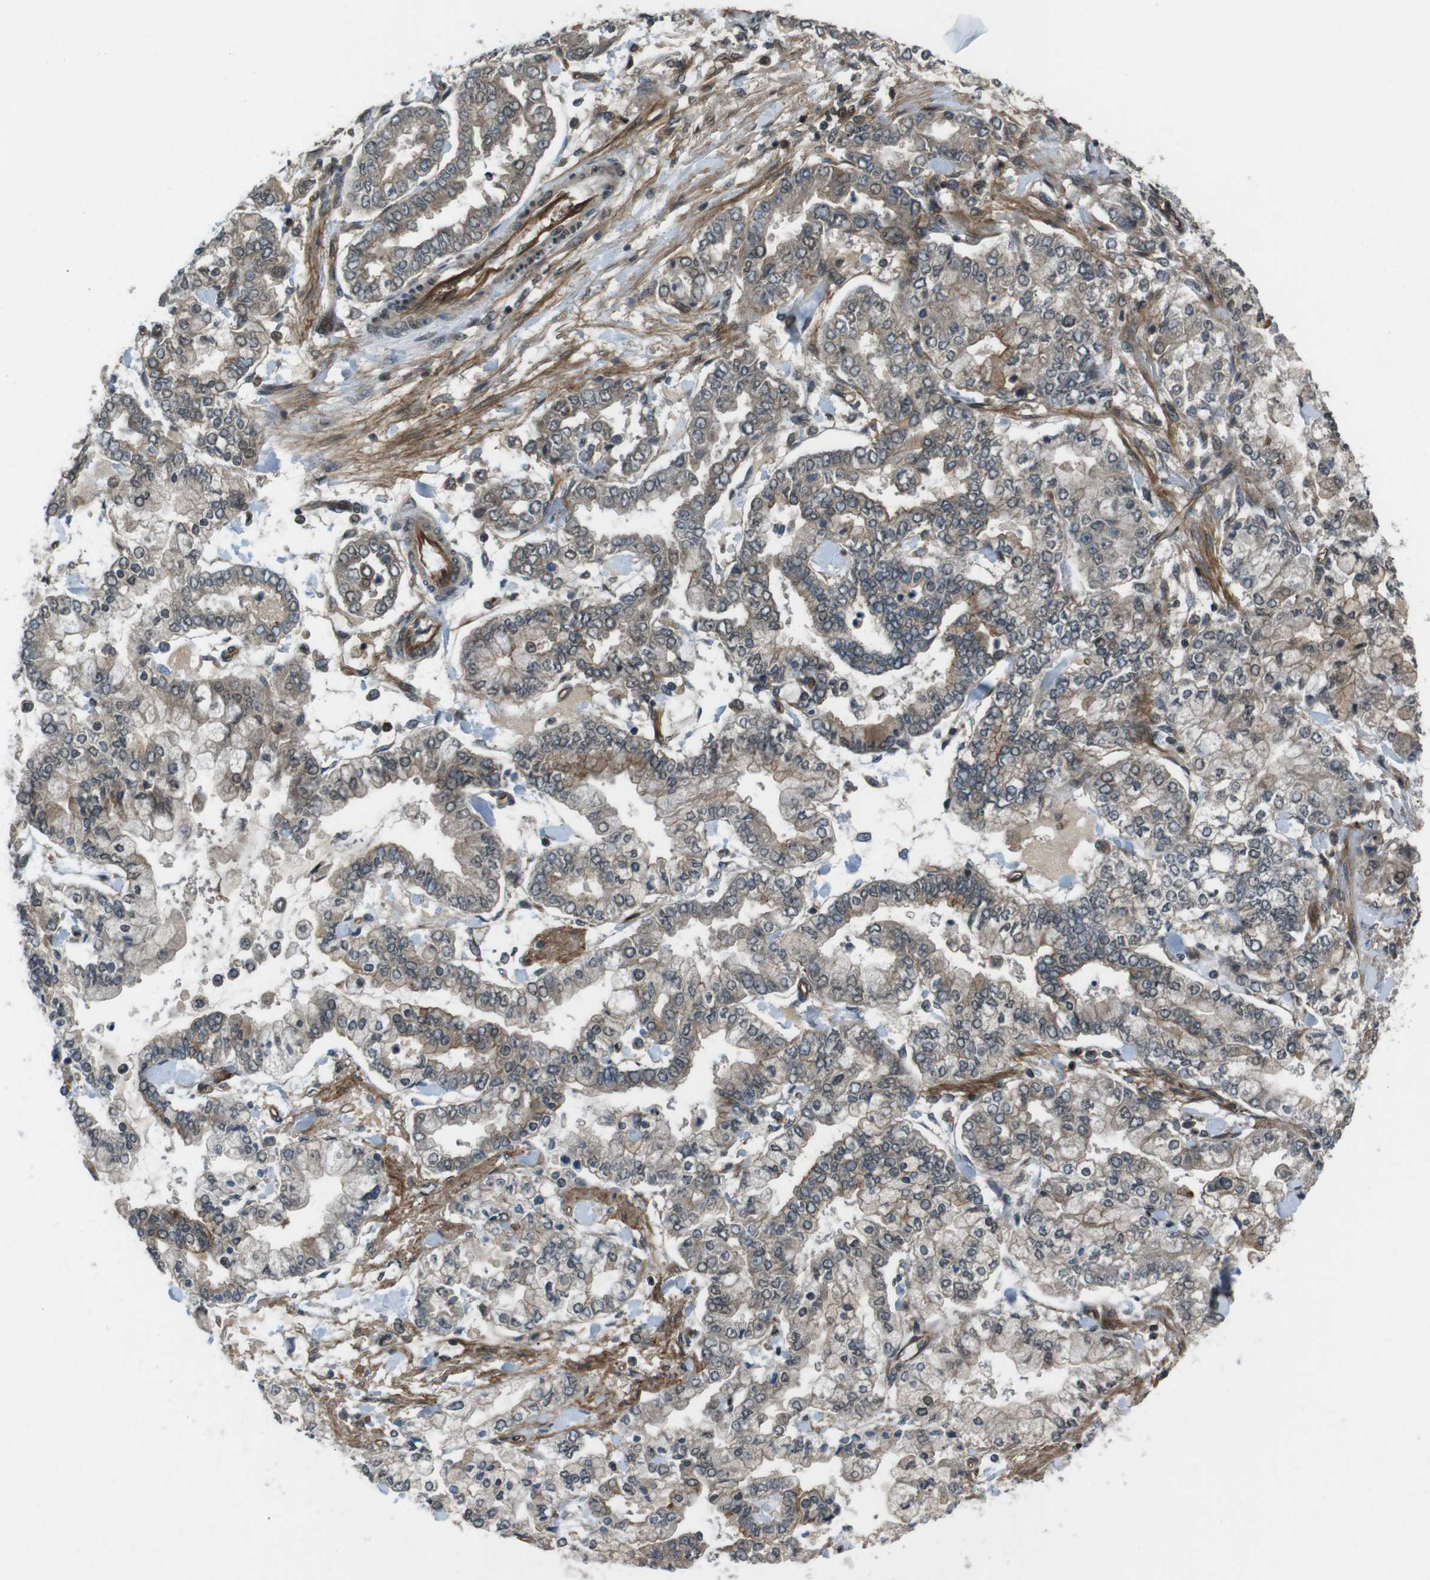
{"staining": {"intensity": "weak", "quantity": ">75%", "location": "cytoplasmic/membranous"}, "tissue": "stomach cancer", "cell_type": "Tumor cells", "image_type": "cancer", "snomed": [{"axis": "morphology", "description": "Normal tissue, NOS"}, {"axis": "morphology", "description": "Adenocarcinoma, NOS"}, {"axis": "topography", "description": "Stomach, upper"}, {"axis": "topography", "description": "Stomach"}], "caption": "Stomach cancer stained with a protein marker reveals weak staining in tumor cells.", "gene": "TIAM2", "patient": {"sex": "male", "age": 76}}